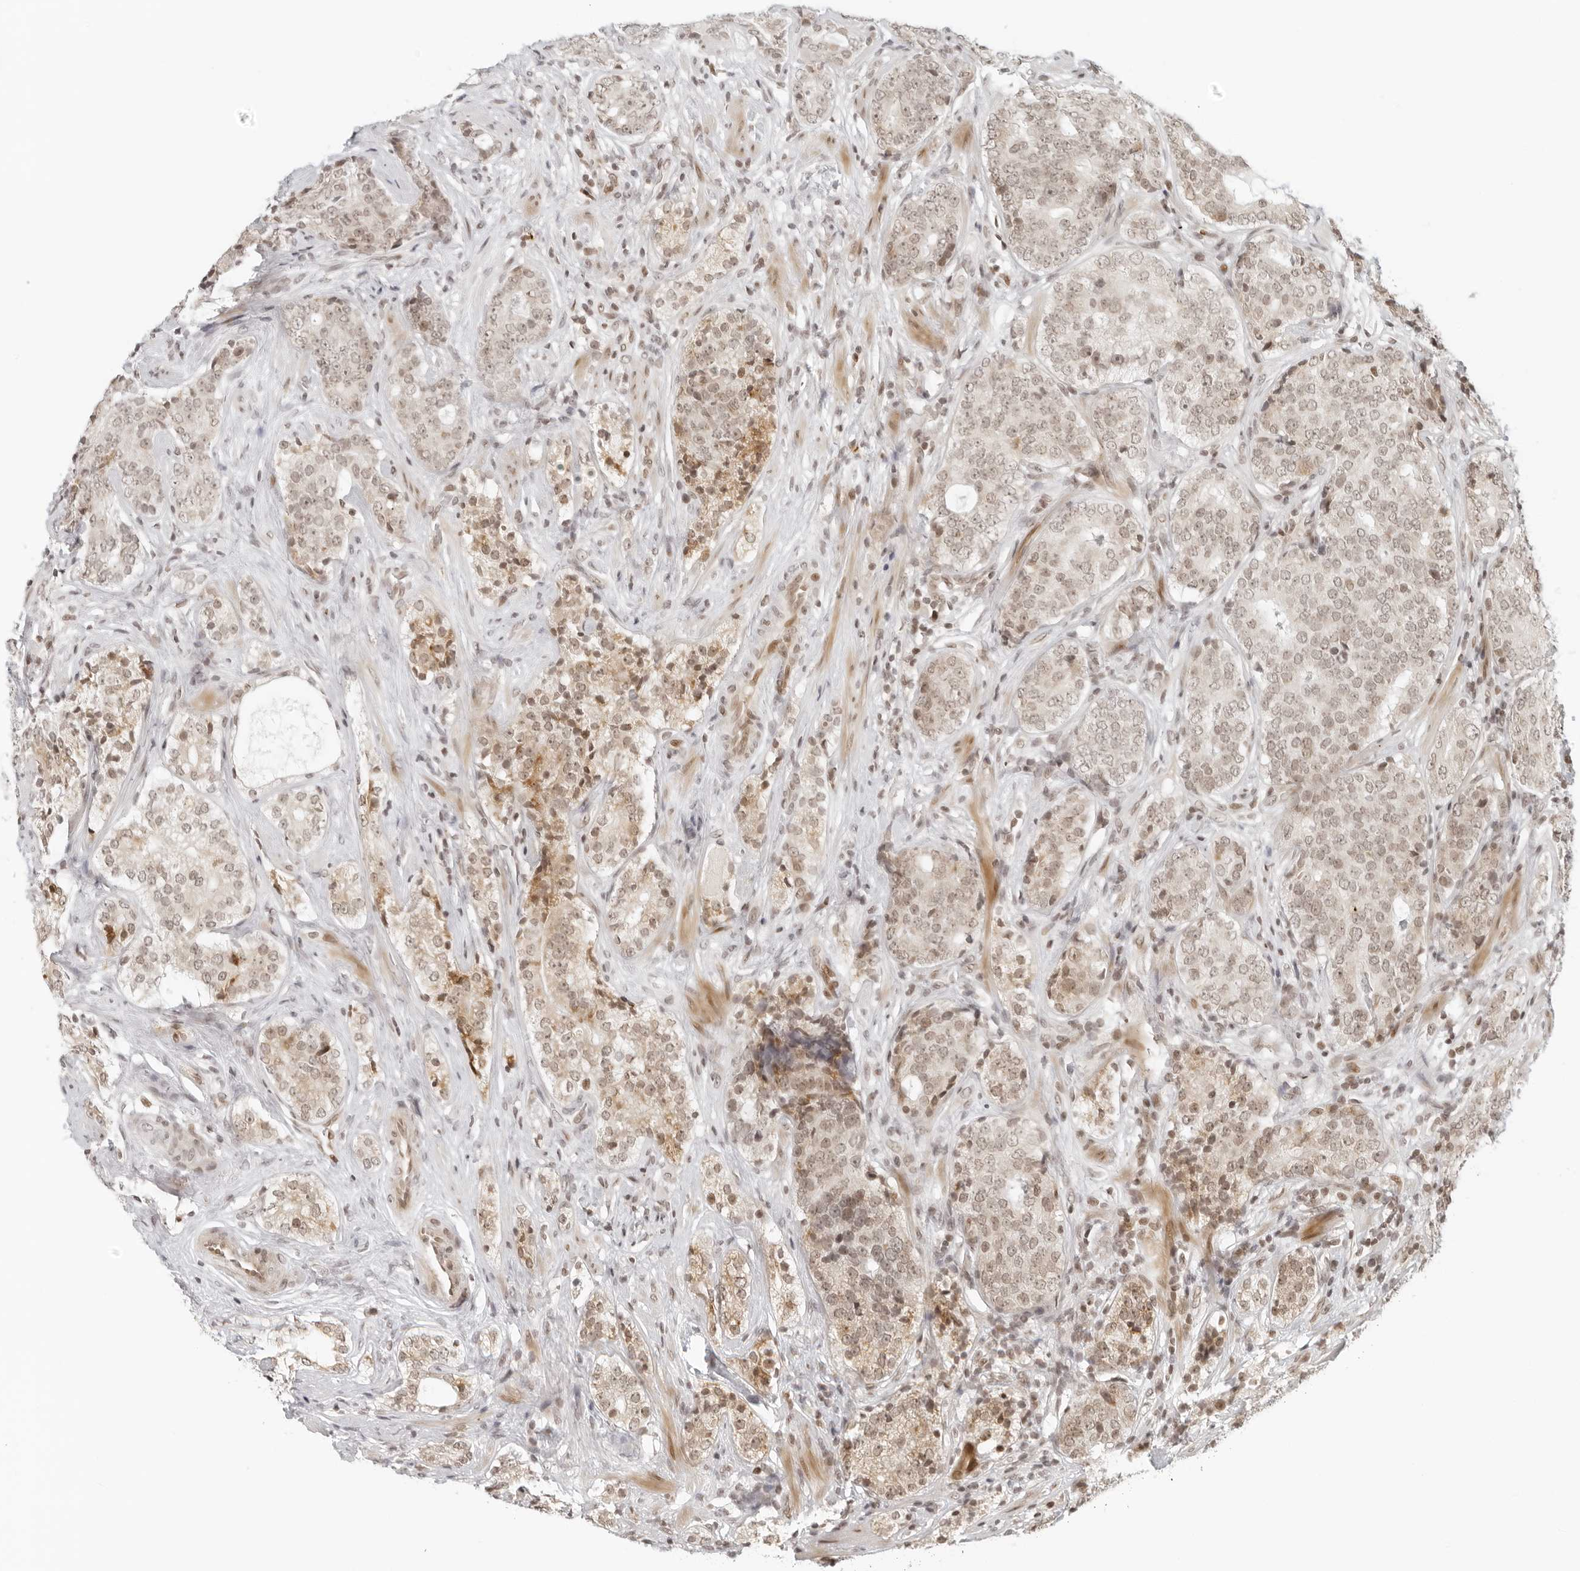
{"staining": {"intensity": "weak", "quantity": ">75%", "location": "cytoplasmic/membranous,nuclear"}, "tissue": "prostate cancer", "cell_type": "Tumor cells", "image_type": "cancer", "snomed": [{"axis": "morphology", "description": "Adenocarcinoma, High grade"}, {"axis": "topography", "description": "Prostate"}], "caption": "Human prostate adenocarcinoma (high-grade) stained for a protein (brown) exhibits weak cytoplasmic/membranous and nuclear positive positivity in approximately >75% of tumor cells.", "gene": "ZNF407", "patient": {"sex": "male", "age": 56}}